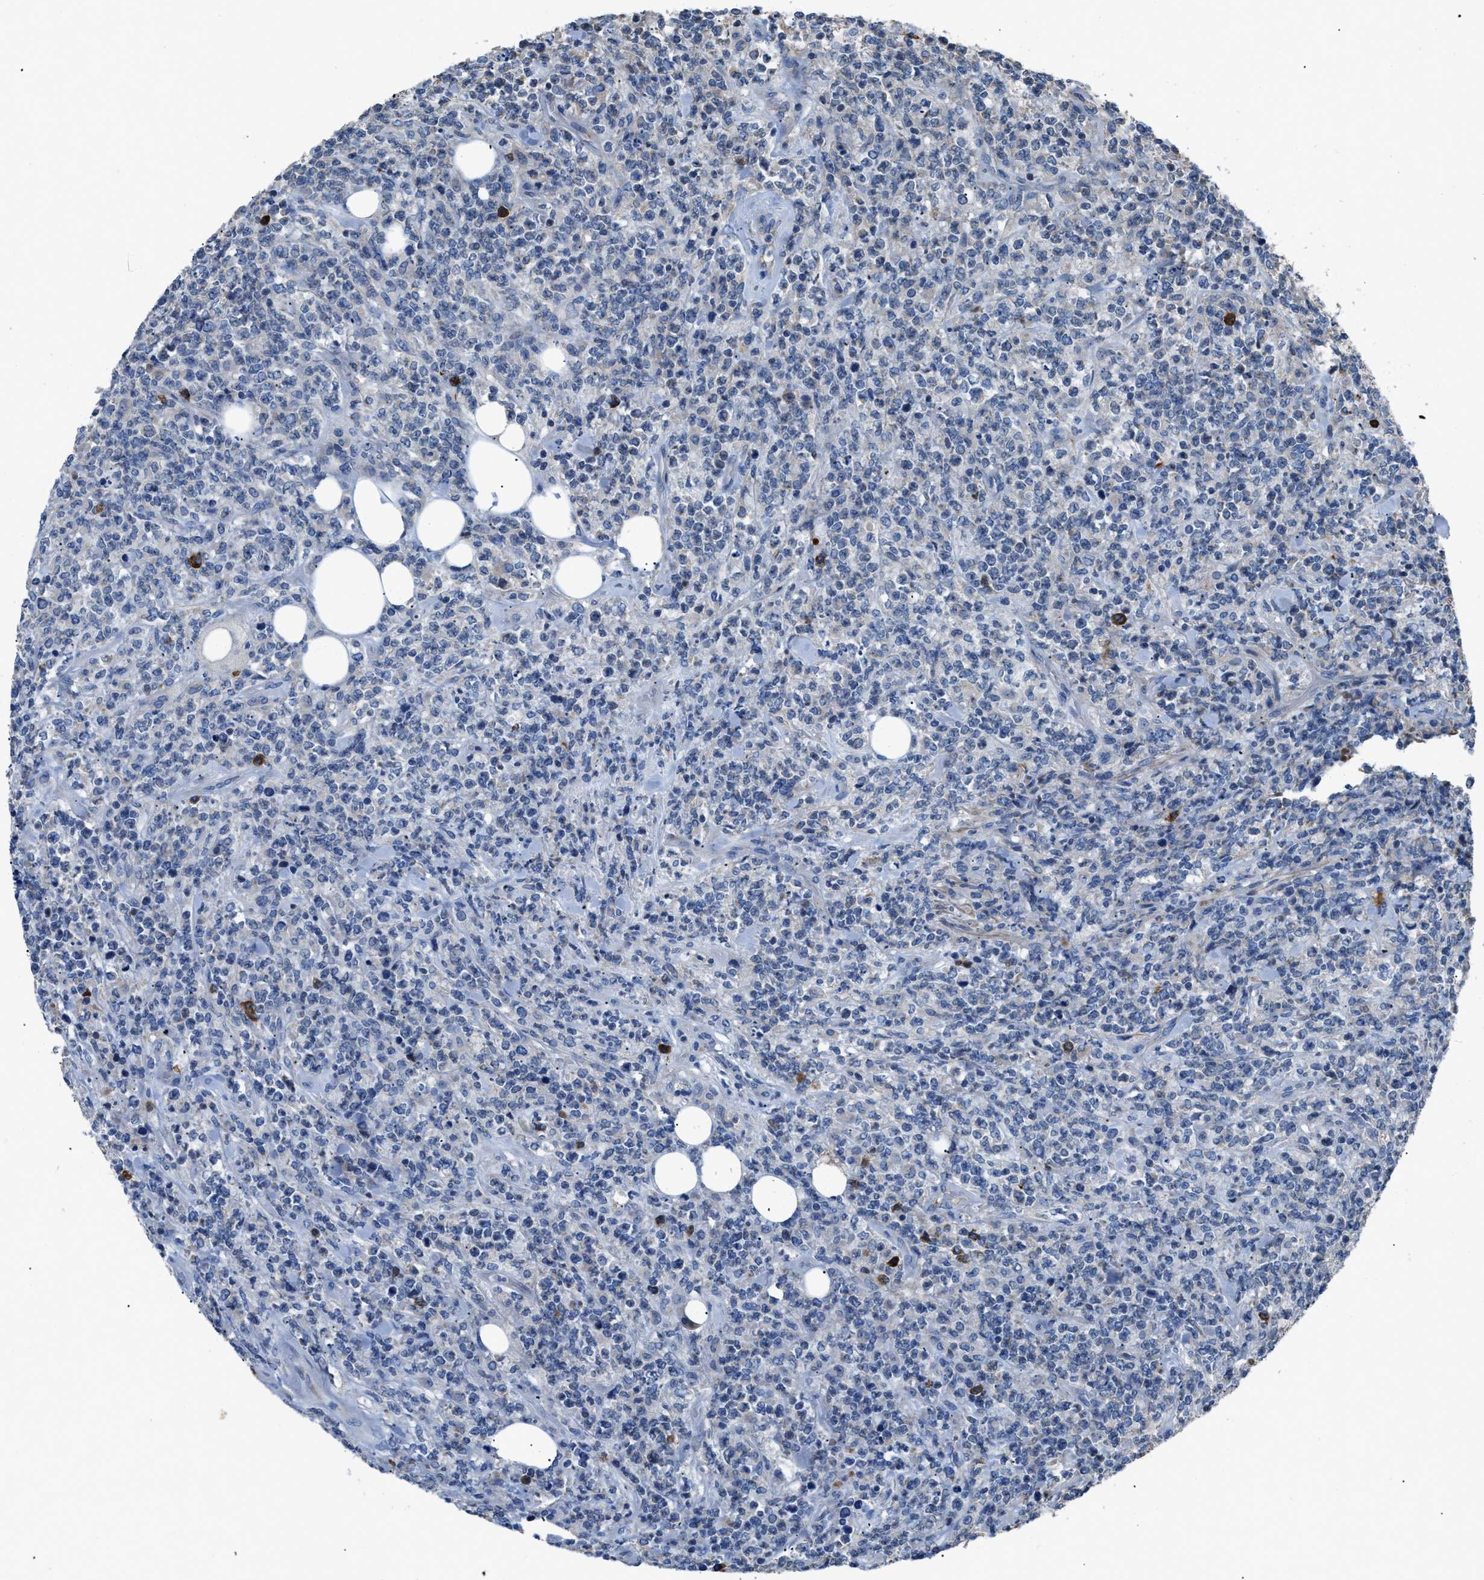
{"staining": {"intensity": "negative", "quantity": "none", "location": "none"}, "tissue": "lymphoma", "cell_type": "Tumor cells", "image_type": "cancer", "snomed": [{"axis": "morphology", "description": "Malignant lymphoma, non-Hodgkin's type, High grade"}, {"axis": "topography", "description": "Soft tissue"}], "caption": "IHC image of neoplastic tissue: lymphoma stained with DAB (3,3'-diaminobenzidine) shows no significant protein positivity in tumor cells.", "gene": "SGCZ", "patient": {"sex": "male", "age": 18}}